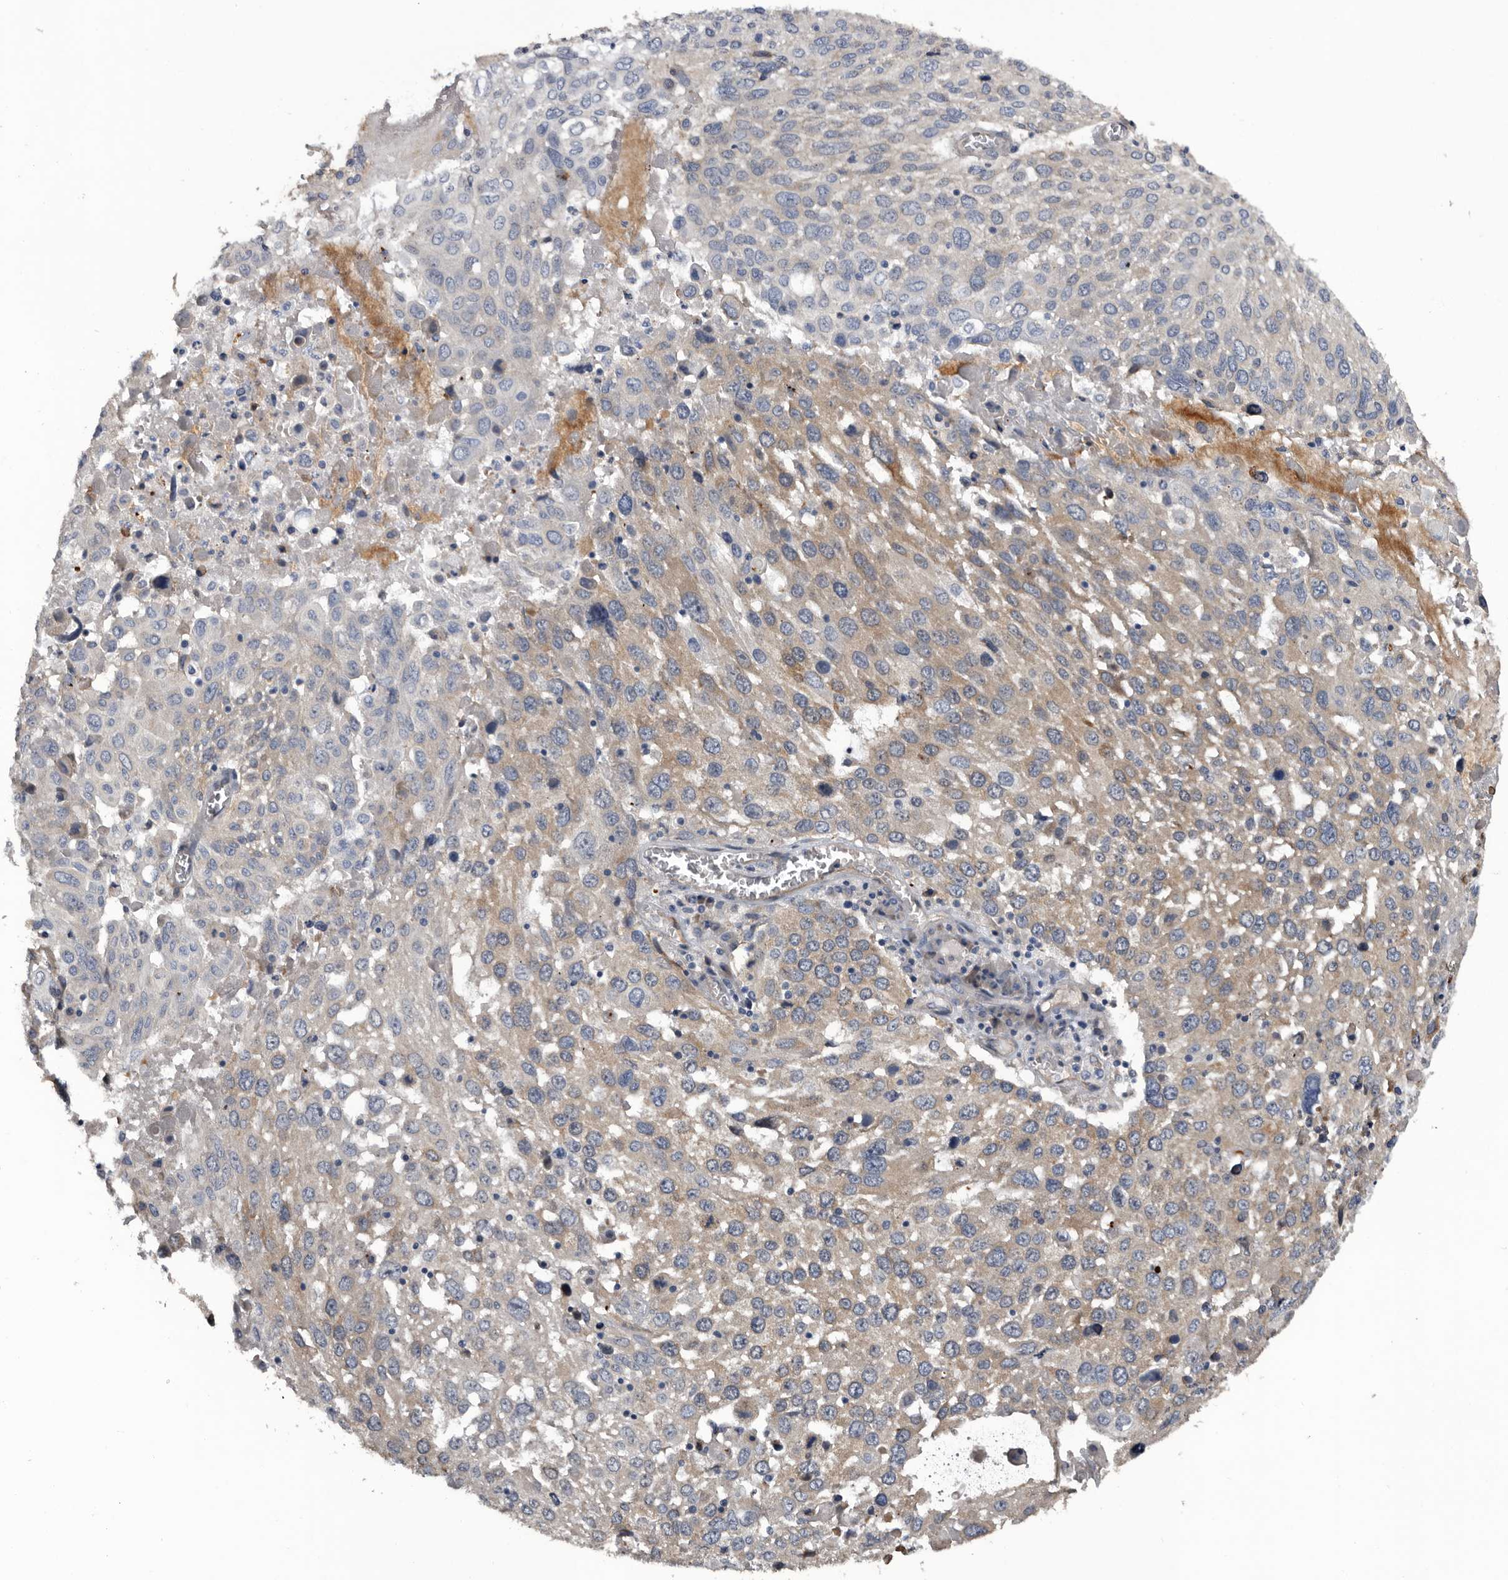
{"staining": {"intensity": "weak", "quantity": "<25%", "location": "cytoplasmic/membranous"}, "tissue": "lung cancer", "cell_type": "Tumor cells", "image_type": "cancer", "snomed": [{"axis": "morphology", "description": "Squamous cell carcinoma, NOS"}, {"axis": "topography", "description": "Lung"}], "caption": "A photomicrograph of human lung squamous cell carcinoma is negative for staining in tumor cells. (DAB (3,3'-diaminobenzidine) immunohistochemistry (IHC) with hematoxylin counter stain).", "gene": "IARS1", "patient": {"sex": "male", "age": 65}}